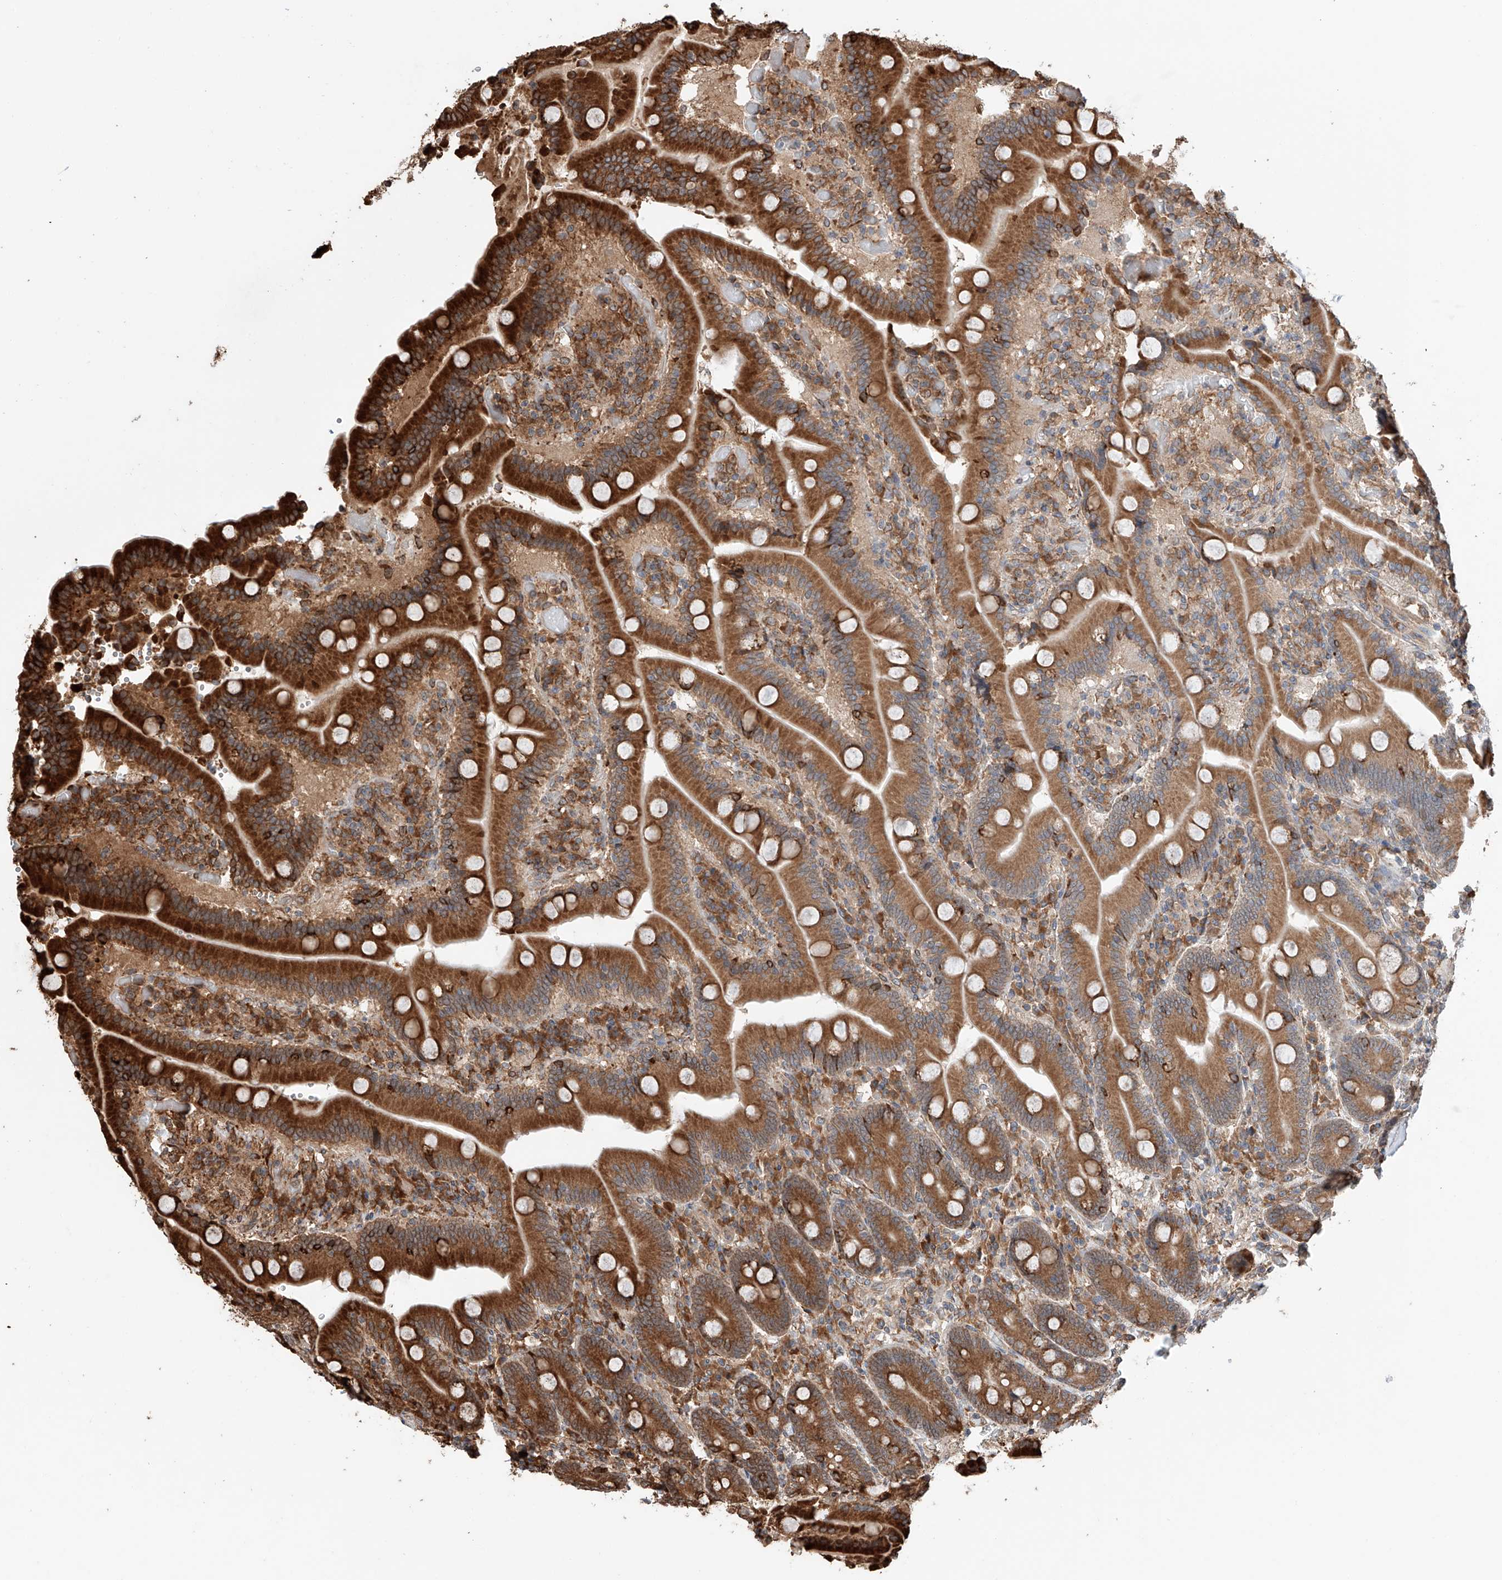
{"staining": {"intensity": "strong", "quantity": ">75%", "location": "cytoplasmic/membranous"}, "tissue": "duodenum", "cell_type": "Glandular cells", "image_type": "normal", "snomed": [{"axis": "morphology", "description": "Normal tissue, NOS"}, {"axis": "topography", "description": "Duodenum"}], "caption": "A brown stain labels strong cytoplasmic/membranous positivity of a protein in glandular cells of benign duodenum.", "gene": "DNAH8", "patient": {"sex": "female", "age": 62}}